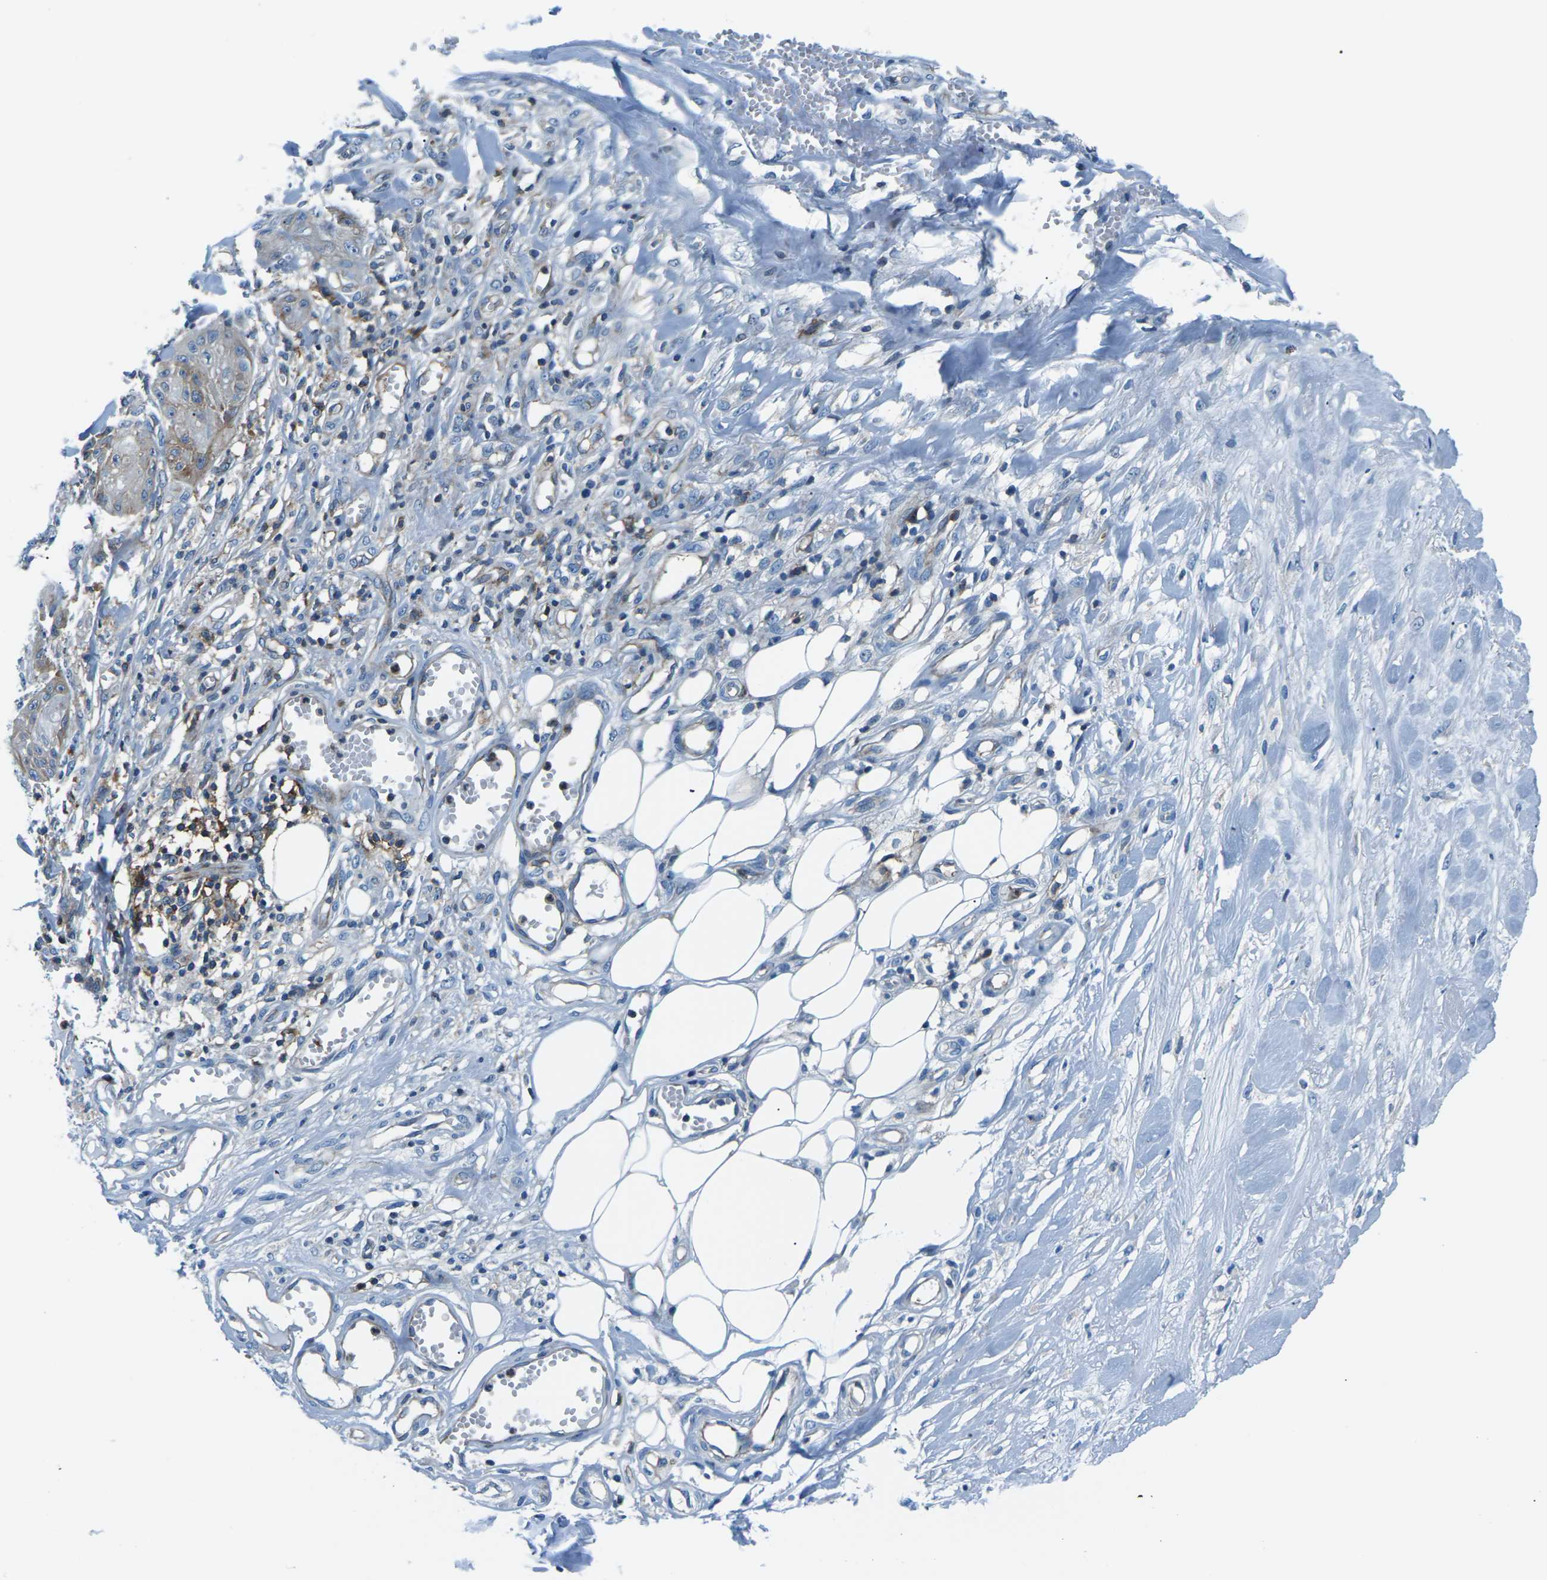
{"staining": {"intensity": "moderate", "quantity": "<25%", "location": "cytoplasmic/membranous"}, "tissue": "skin cancer", "cell_type": "Tumor cells", "image_type": "cancer", "snomed": [{"axis": "morphology", "description": "Squamous cell carcinoma, NOS"}, {"axis": "topography", "description": "Skin"}], "caption": "DAB (3,3'-diaminobenzidine) immunohistochemical staining of squamous cell carcinoma (skin) demonstrates moderate cytoplasmic/membranous protein positivity in approximately <25% of tumor cells. (Stains: DAB (3,3'-diaminobenzidine) in brown, nuclei in blue, Microscopy: brightfield microscopy at high magnification).", "gene": "SOCS4", "patient": {"sex": "male", "age": 74}}